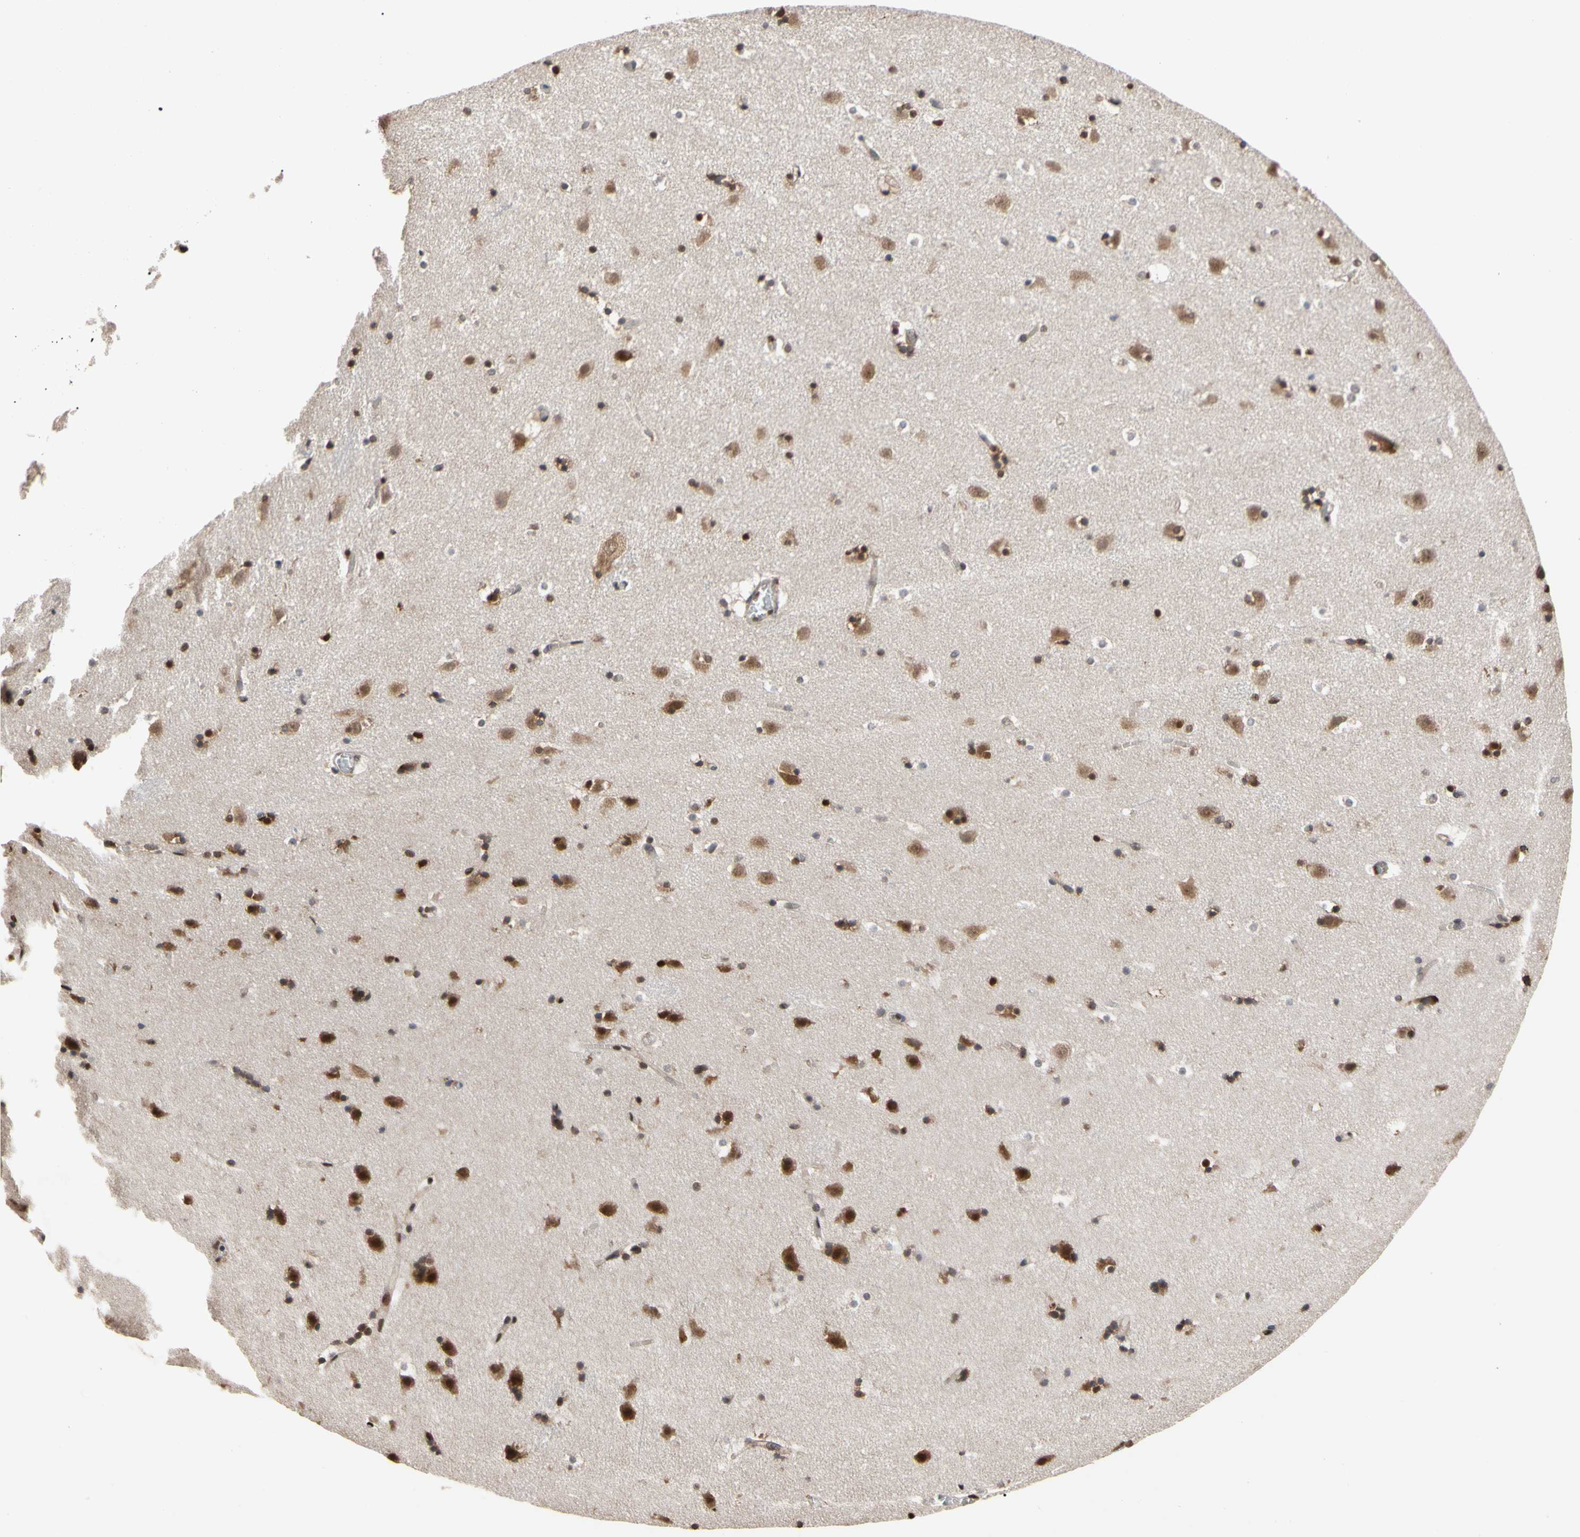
{"staining": {"intensity": "strong", "quantity": ">75%", "location": "nuclear"}, "tissue": "caudate", "cell_type": "Glial cells", "image_type": "normal", "snomed": [{"axis": "morphology", "description": "Normal tissue, NOS"}, {"axis": "topography", "description": "Lateral ventricle wall"}], "caption": "Benign caudate reveals strong nuclear staining in approximately >75% of glial cells, visualized by immunohistochemistry.", "gene": "FAM98B", "patient": {"sex": "male", "age": 45}}